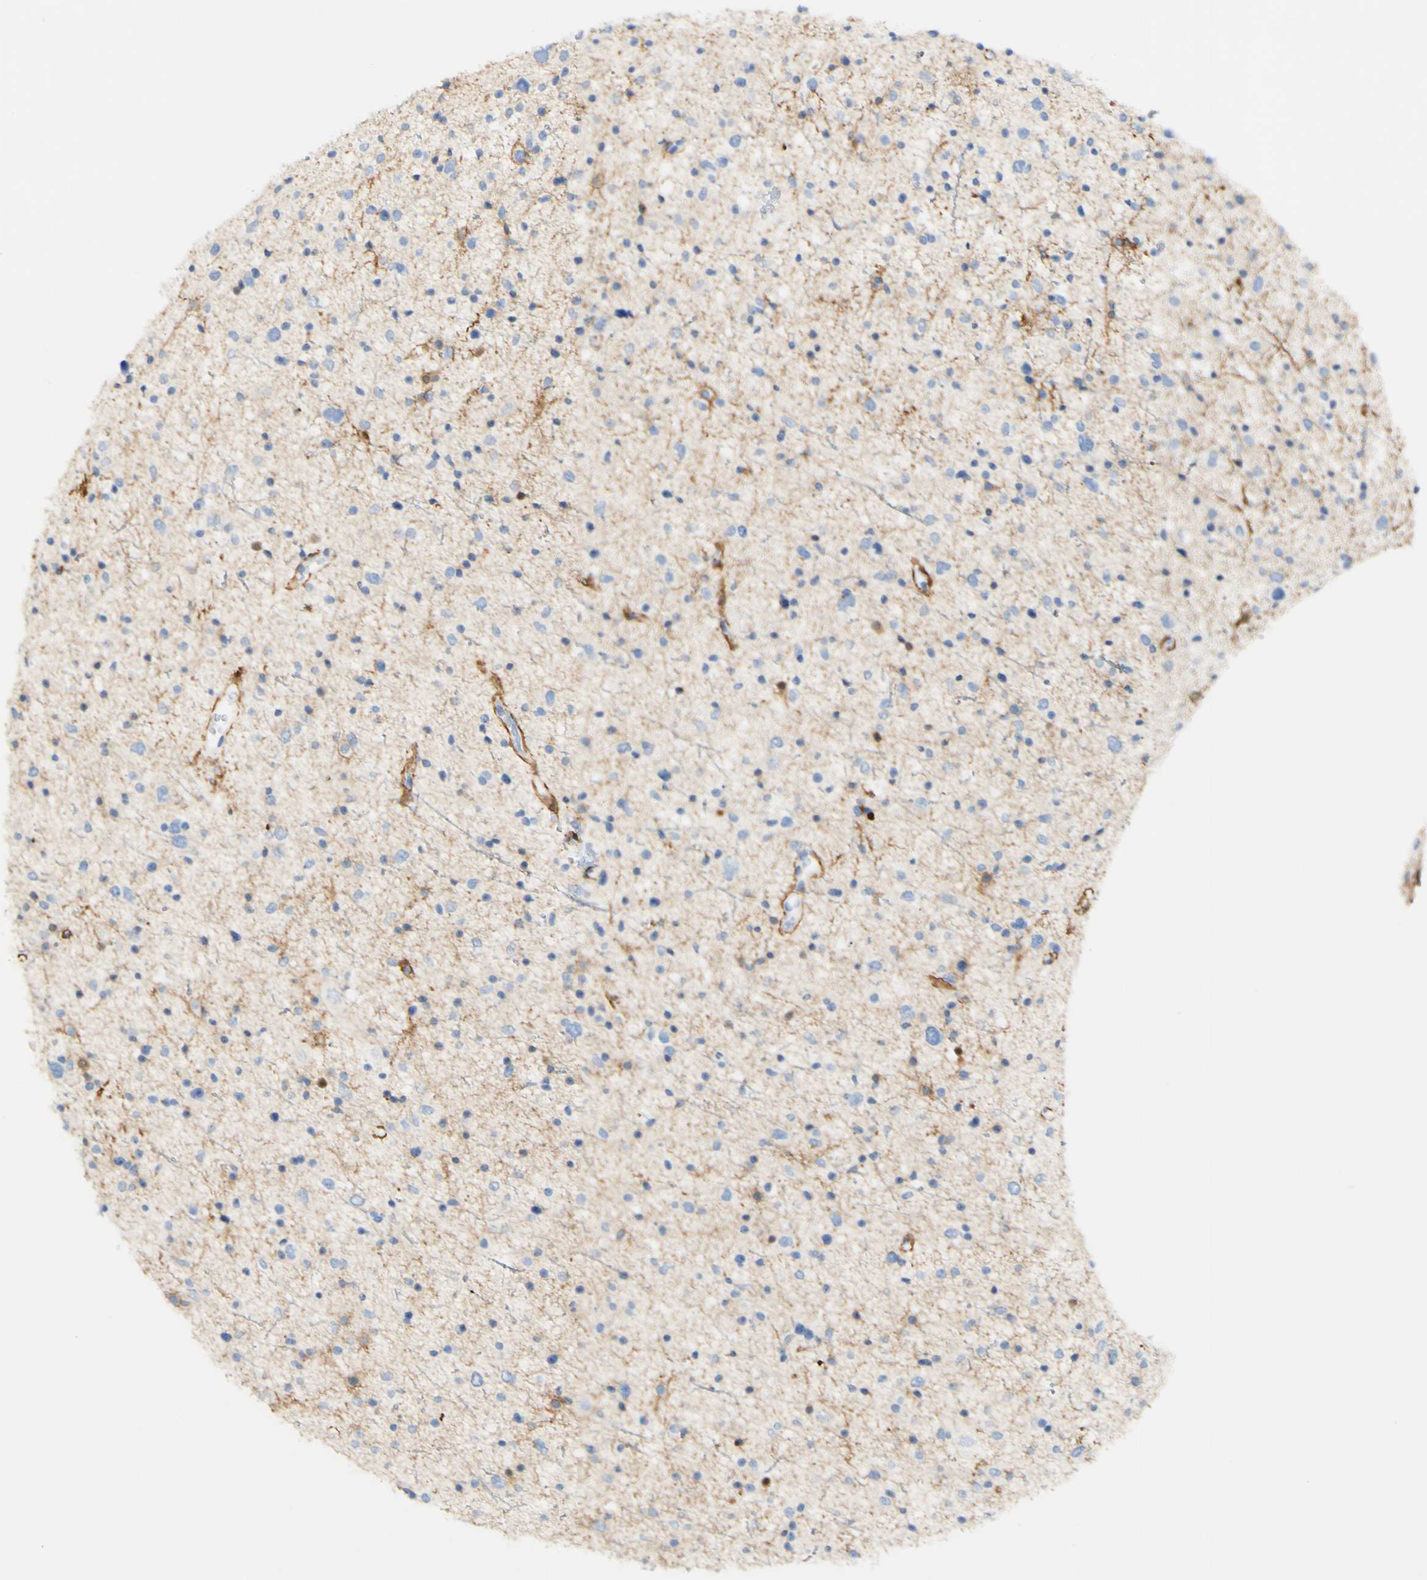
{"staining": {"intensity": "negative", "quantity": "none", "location": "none"}, "tissue": "glioma", "cell_type": "Tumor cells", "image_type": "cancer", "snomed": [{"axis": "morphology", "description": "Glioma, malignant, Low grade"}, {"axis": "topography", "description": "Brain"}], "caption": "Immunohistochemistry (IHC) of human malignant low-grade glioma demonstrates no positivity in tumor cells. Brightfield microscopy of immunohistochemistry stained with DAB (brown) and hematoxylin (blue), captured at high magnification.", "gene": "FGF4", "patient": {"sex": "female", "age": 37}}